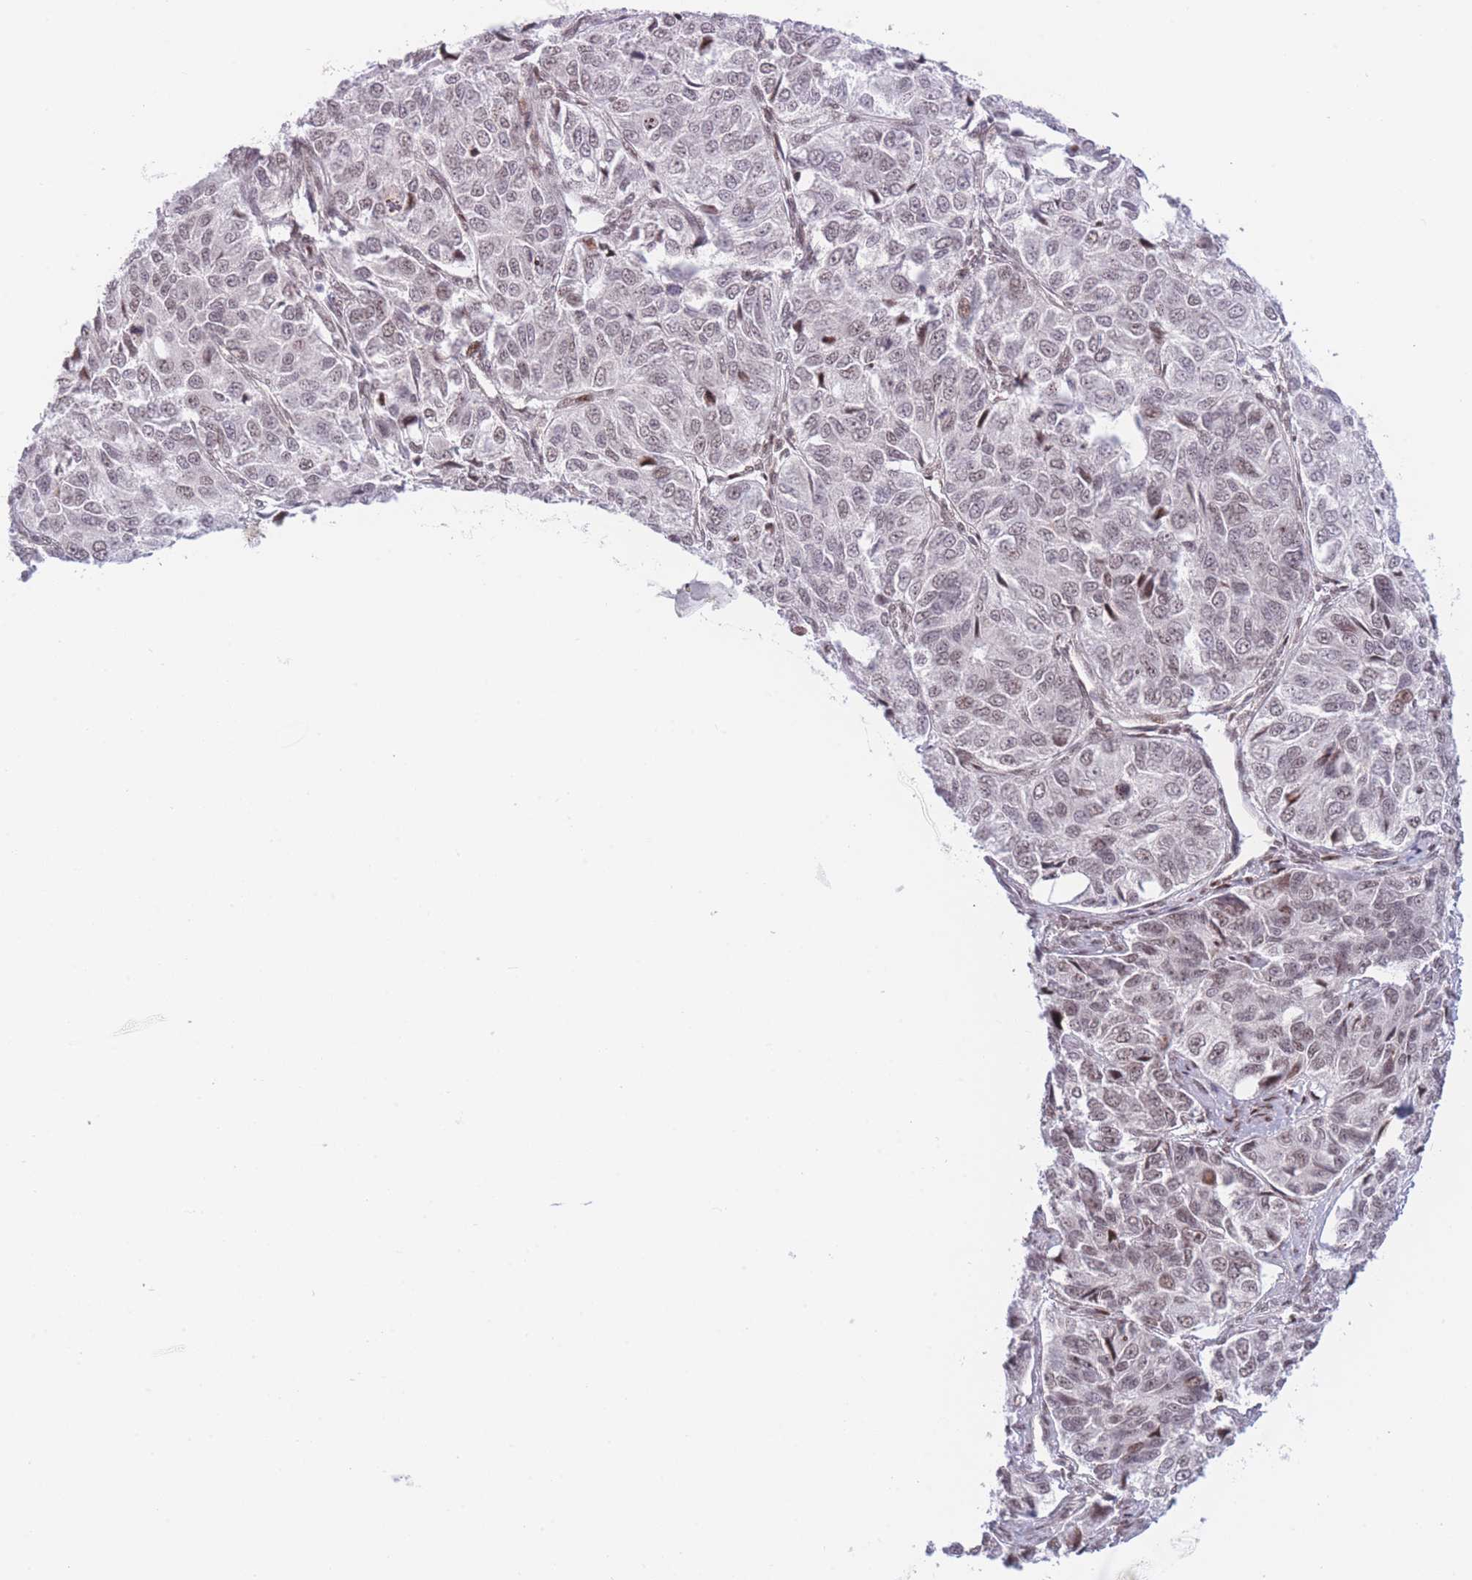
{"staining": {"intensity": "moderate", "quantity": "25%-75%", "location": "nuclear"}, "tissue": "ovarian cancer", "cell_type": "Tumor cells", "image_type": "cancer", "snomed": [{"axis": "morphology", "description": "Carcinoma, endometroid"}, {"axis": "topography", "description": "Ovary"}], "caption": "Protein staining displays moderate nuclear positivity in approximately 25%-75% of tumor cells in endometroid carcinoma (ovarian). The staining was performed using DAB to visualize the protein expression in brown, while the nuclei were stained in blue with hematoxylin (Magnification: 20x).", "gene": "PCIF1", "patient": {"sex": "female", "age": 51}}